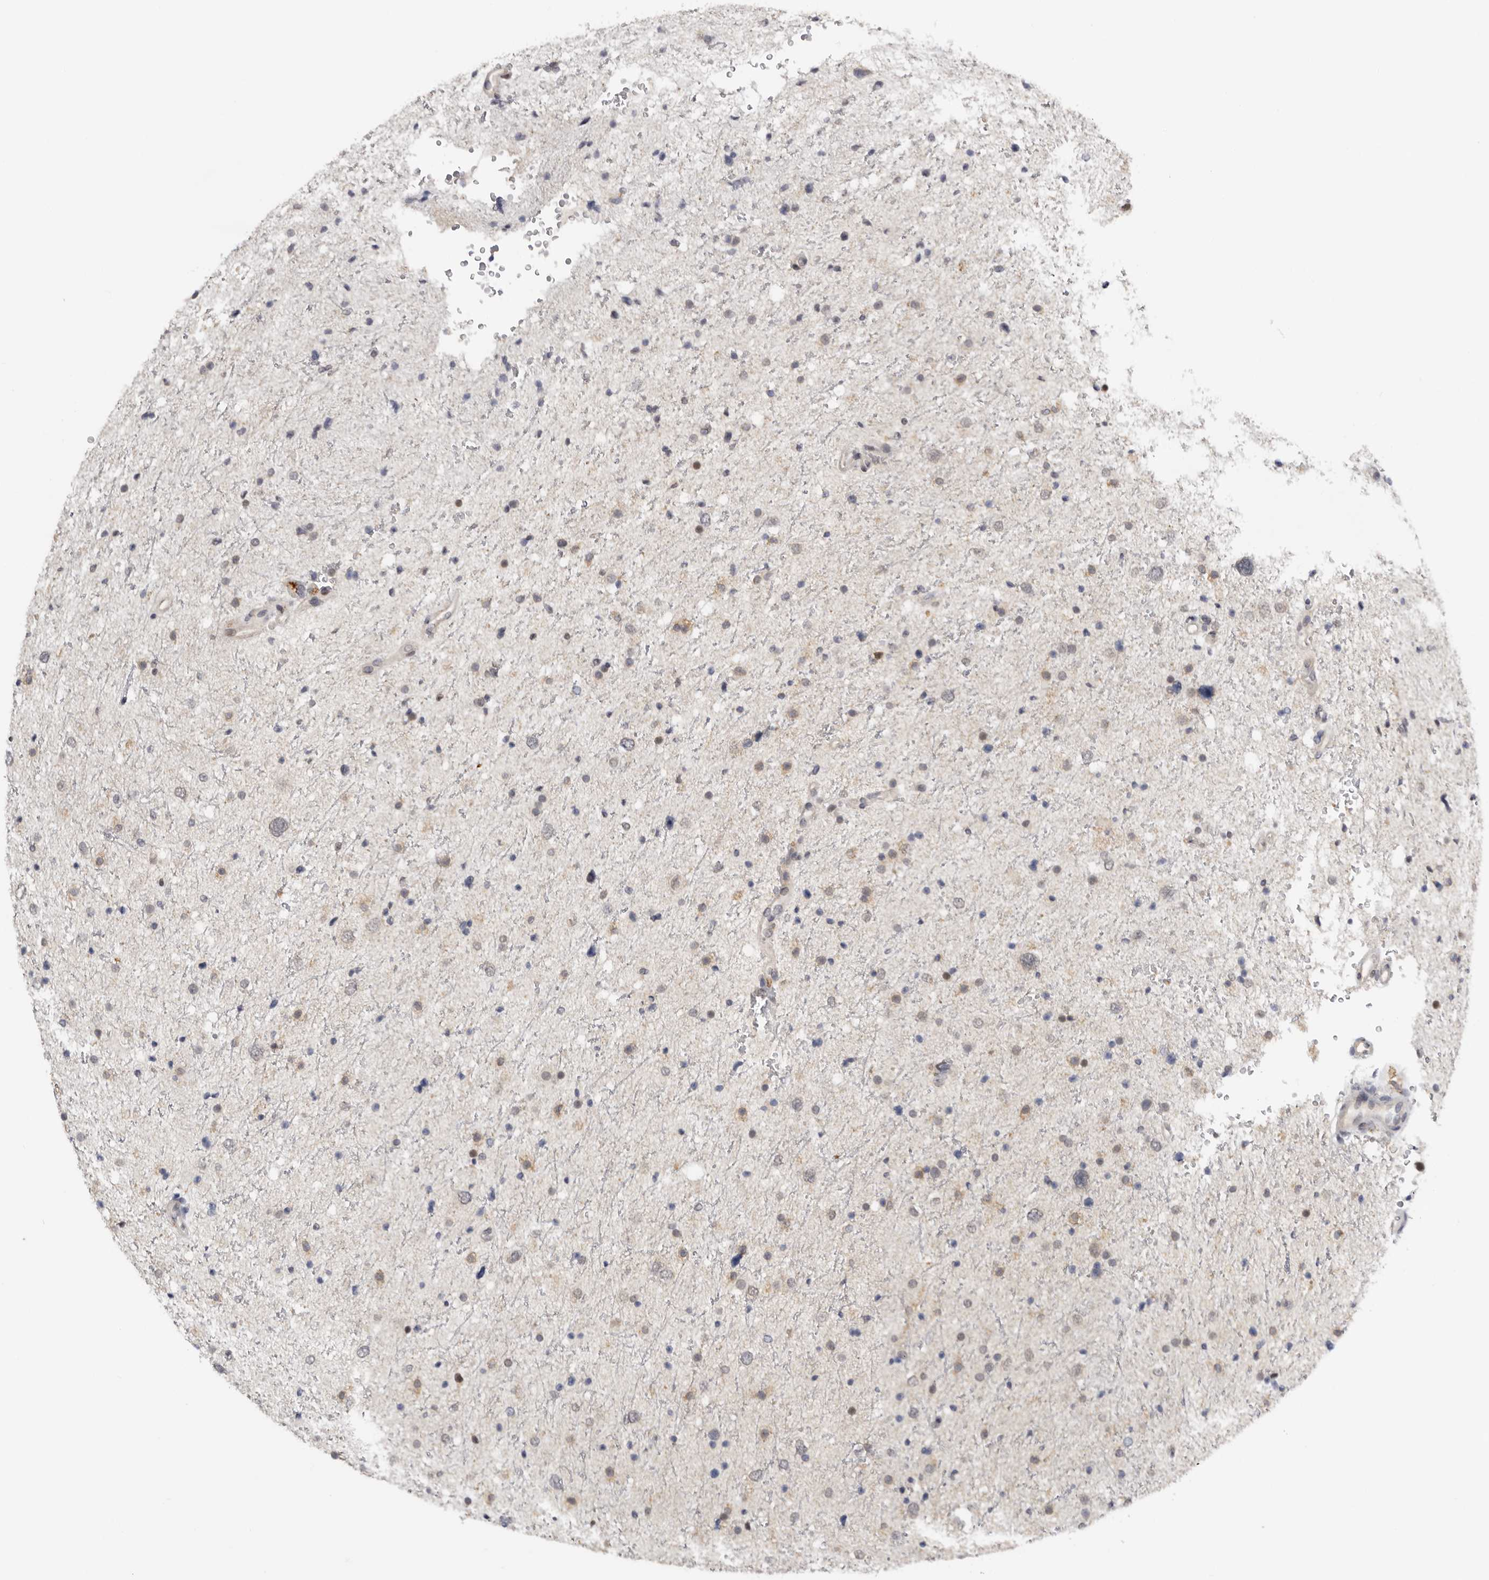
{"staining": {"intensity": "weak", "quantity": "<25%", "location": "nuclear"}, "tissue": "glioma", "cell_type": "Tumor cells", "image_type": "cancer", "snomed": [{"axis": "morphology", "description": "Glioma, malignant, Low grade"}, {"axis": "topography", "description": "Brain"}], "caption": "IHC micrograph of human glioma stained for a protein (brown), which reveals no positivity in tumor cells.", "gene": "KIF2B", "patient": {"sex": "female", "age": 37}}